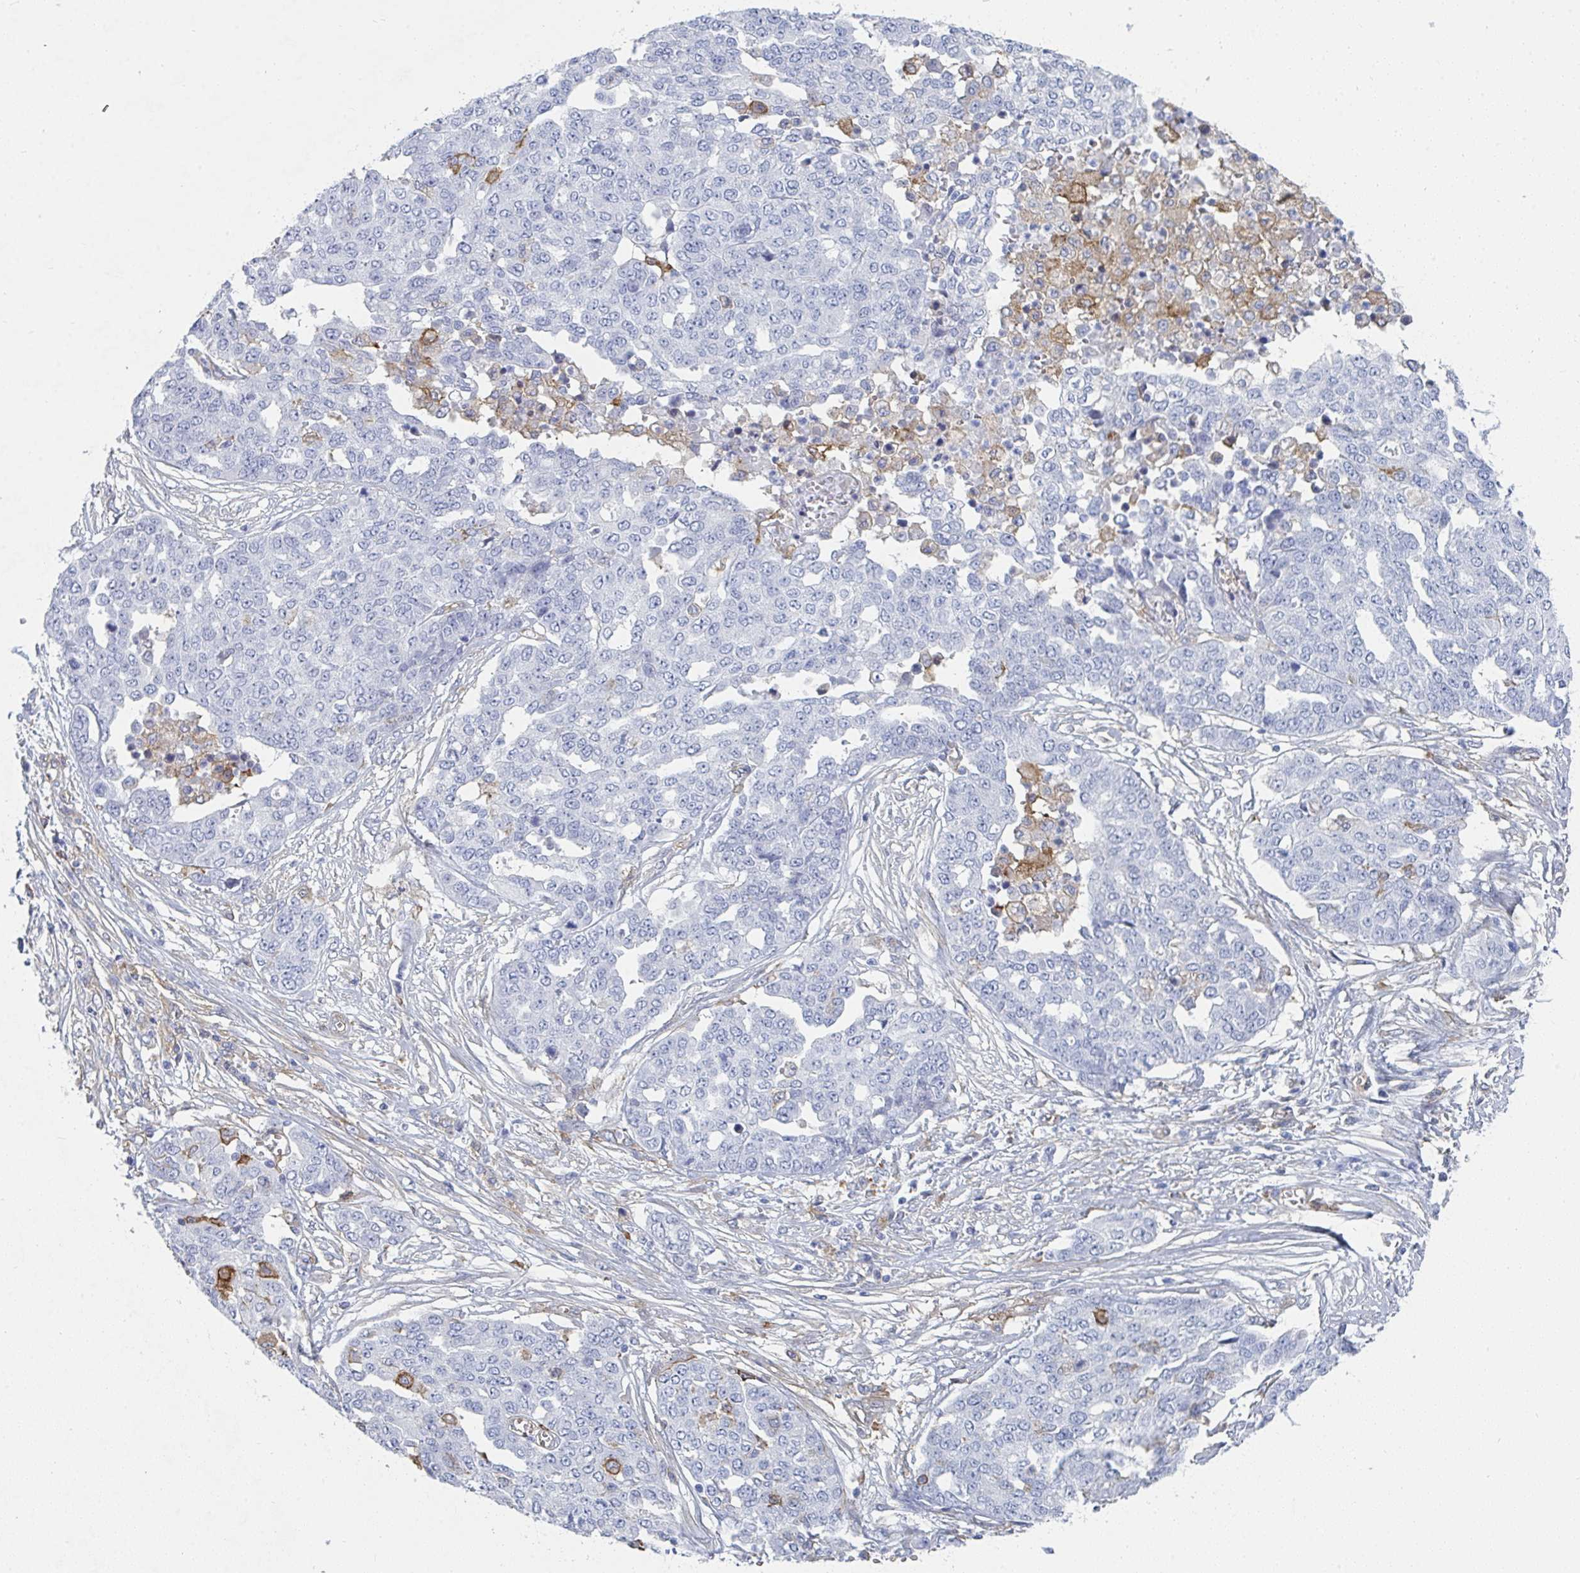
{"staining": {"intensity": "negative", "quantity": "none", "location": "none"}, "tissue": "ovarian cancer", "cell_type": "Tumor cells", "image_type": "cancer", "snomed": [{"axis": "morphology", "description": "Cystadenocarcinoma, serous, NOS"}, {"axis": "topography", "description": "Soft tissue"}, {"axis": "topography", "description": "Ovary"}], "caption": "Ovarian cancer stained for a protein using IHC reveals no staining tumor cells.", "gene": "DAB2", "patient": {"sex": "female", "age": 57}}